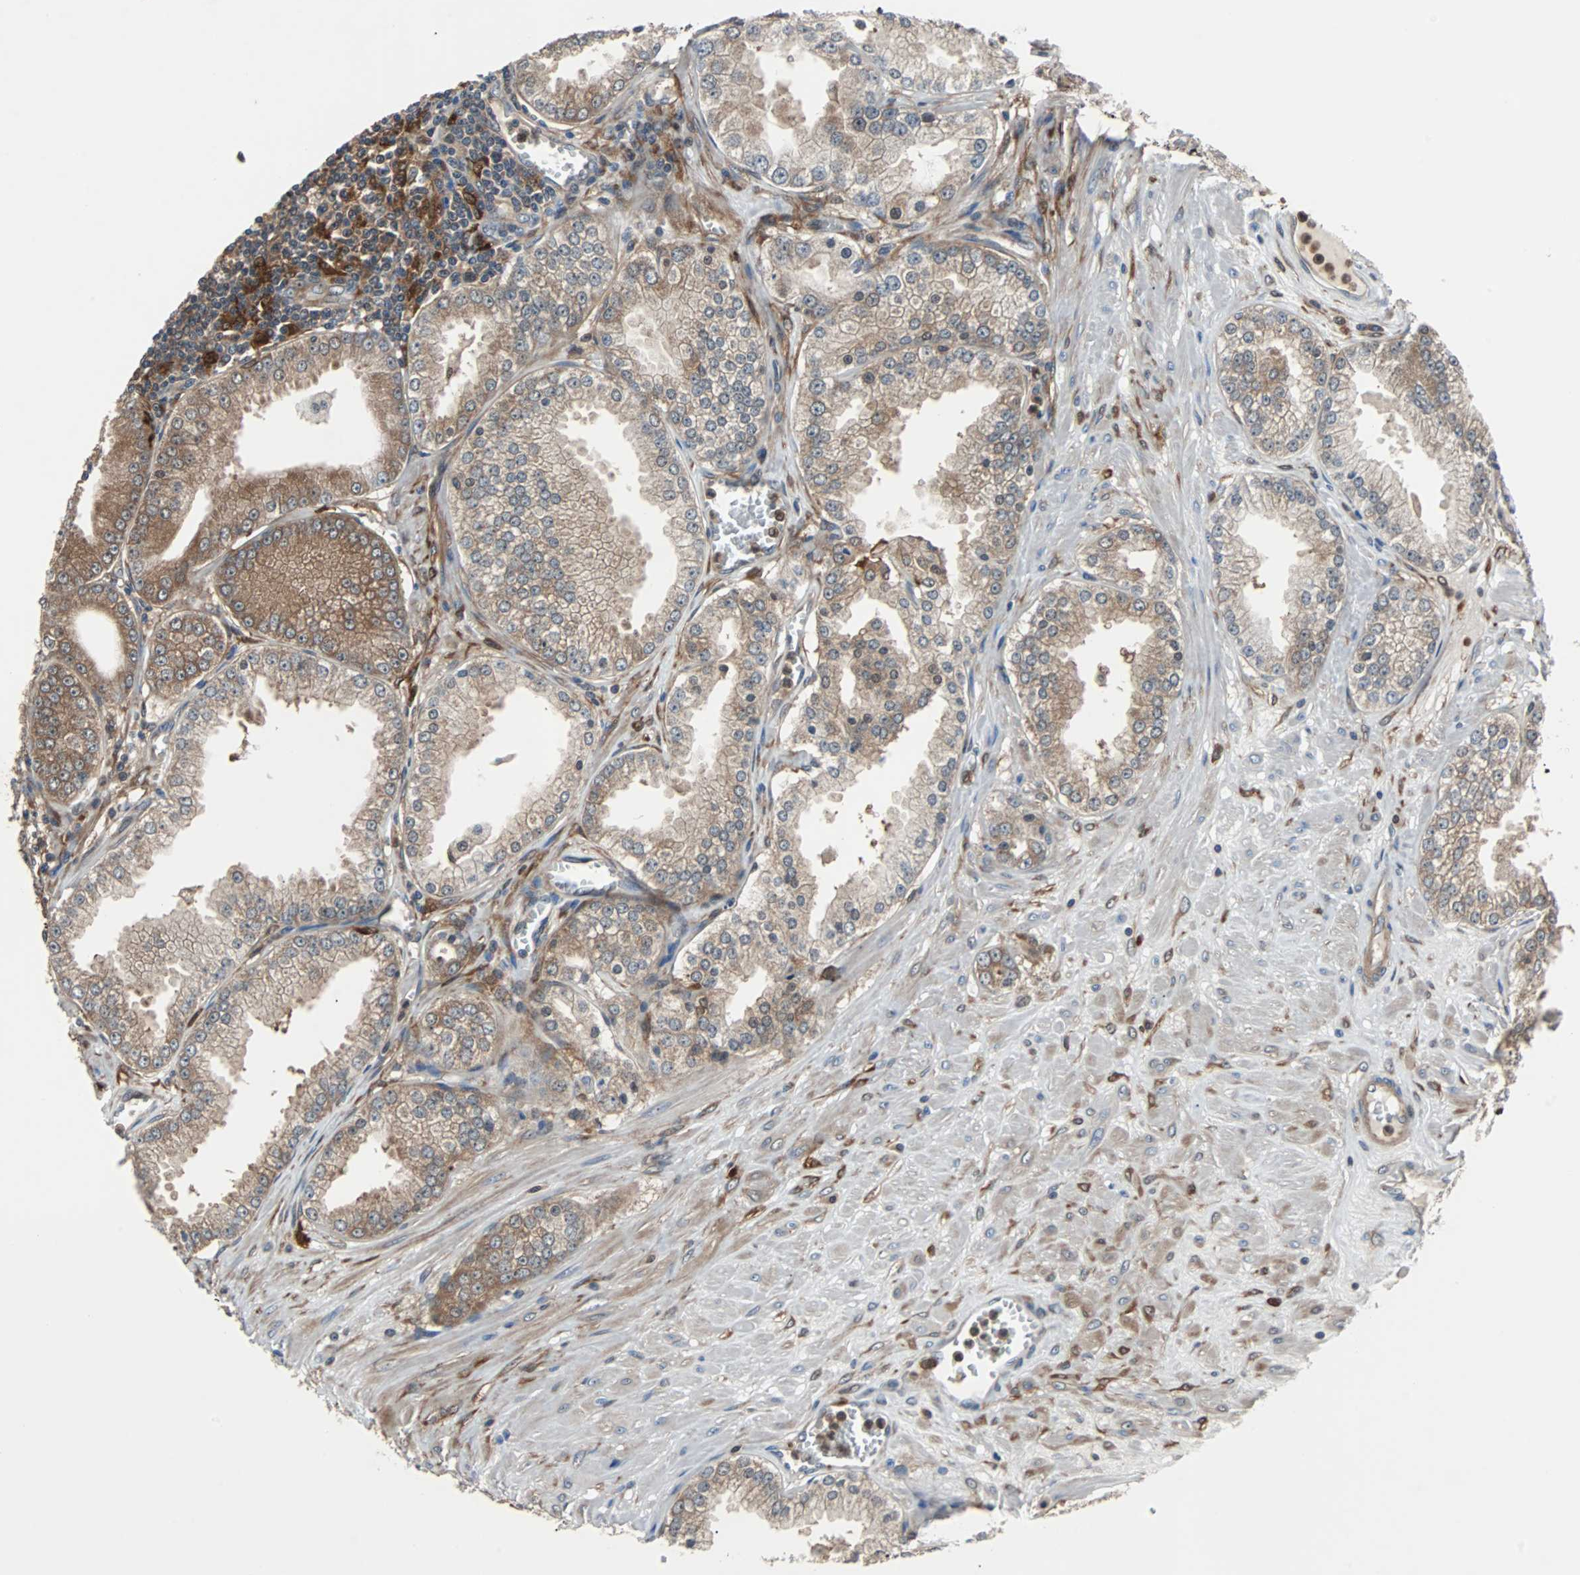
{"staining": {"intensity": "moderate", "quantity": ">75%", "location": "cytoplasmic/membranous"}, "tissue": "prostate cancer", "cell_type": "Tumor cells", "image_type": "cancer", "snomed": [{"axis": "morphology", "description": "Adenocarcinoma, High grade"}, {"axis": "topography", "description": "Prostate"}], "caption": "A brown stain highlights moderate cytoplasmic/membranous staining of a protein in prostate high-grade adenocarcinoma tumor cells.", "gene": "PAK1", "patient": {"sex": "male", "age": 61}}